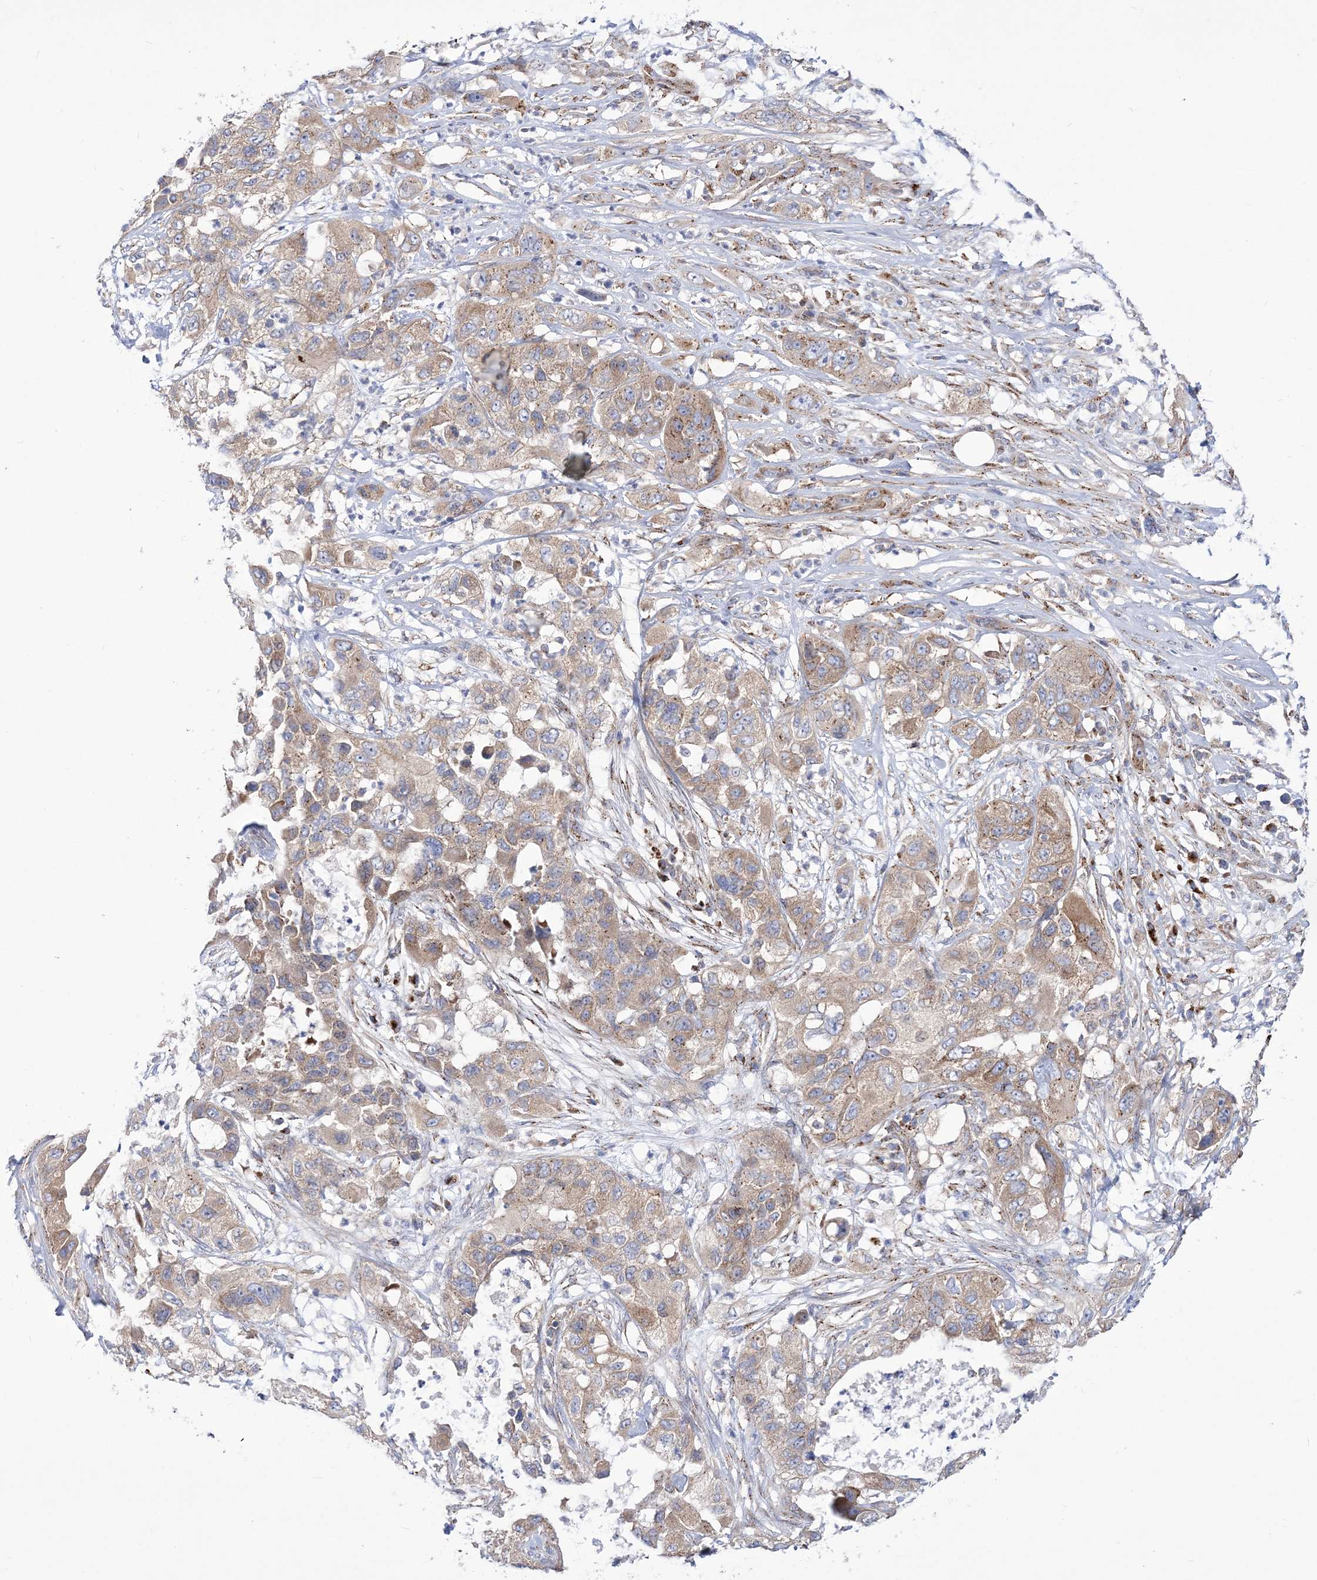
{"staining": {"intensity": "weak", "quantity": ">75%", "location": "cytoplasmic/membranous"}, "tissue": "pancreatic cancer", "cell_type": "Tumor cells", "image_type": "cancer", "snomed": [{"axis": "morphology", "description": "Adenocarcinoma, NOS"}, {"axis": "topography", "description": "Pancreas"}], "caption": "An image of adenocarcinoma (pancreatic) stained for a protein displays weak cytoplasmic/membranous brown staining in tumor cells.", "gene": "COPB2", "patient": {"sex": "female", "age": 78}}